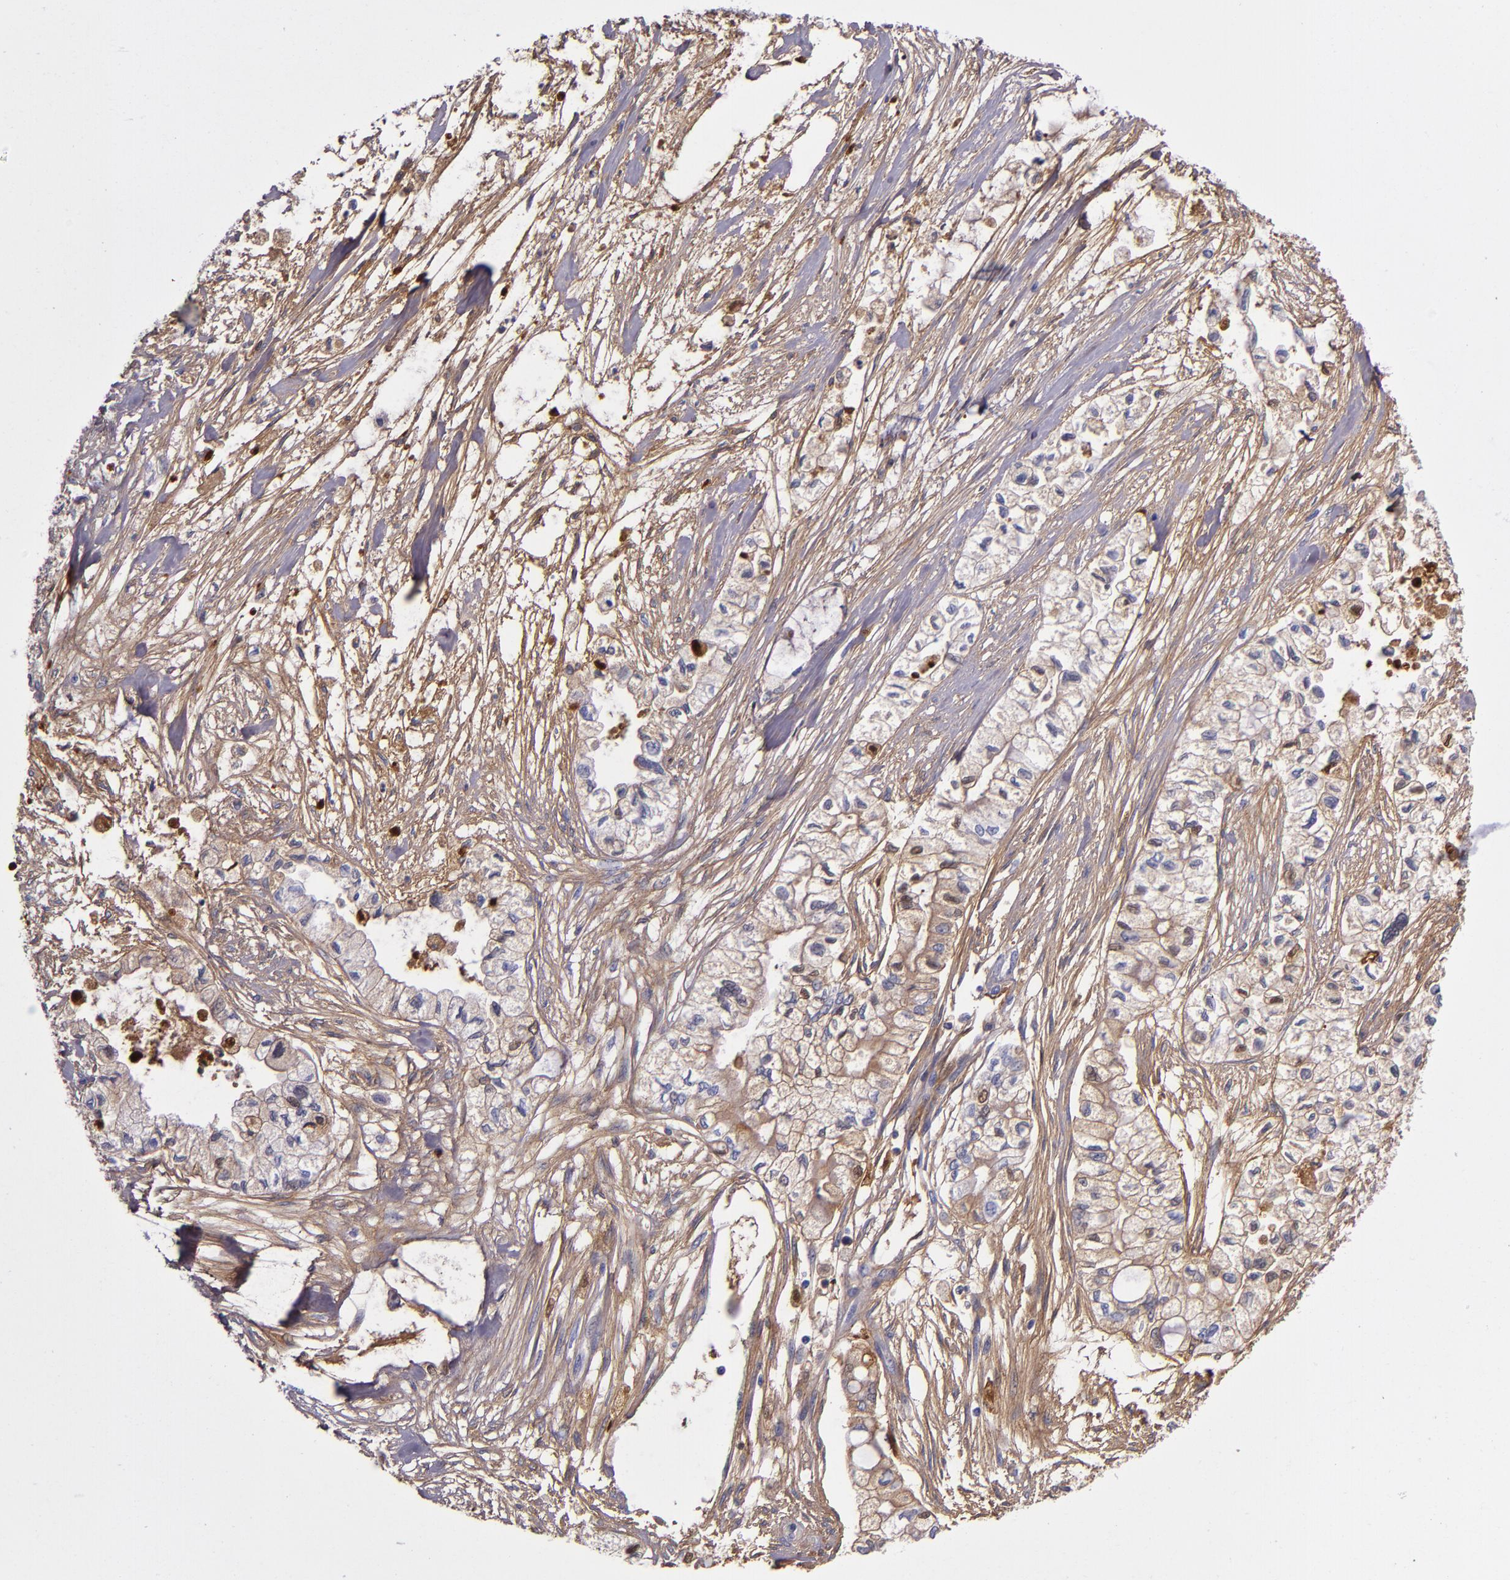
{"staining": {"intensity": "weak", "quantity": "25%-75%", "location": "cytoplasmic/membranous"}, "tissue": "pancreatic cancer", "cell_type": "Tumor cells", "image_type": "cancer", "snomed": [{"axis": "morphology", "description": "Adenocarcinoma, NOS"}, {"axis": "topography", "description": "Pancreas"}], "caption": "High-power microscopy captured an immunohistochemistry (IHC) histopathology image of pancreatic cancer, revealing weak cytoplasmic/membranous staining in approximately 25%-75% of tumor cells.", "gene": "CLEC3B", "patient": {"sex": "male", "age": 79}}